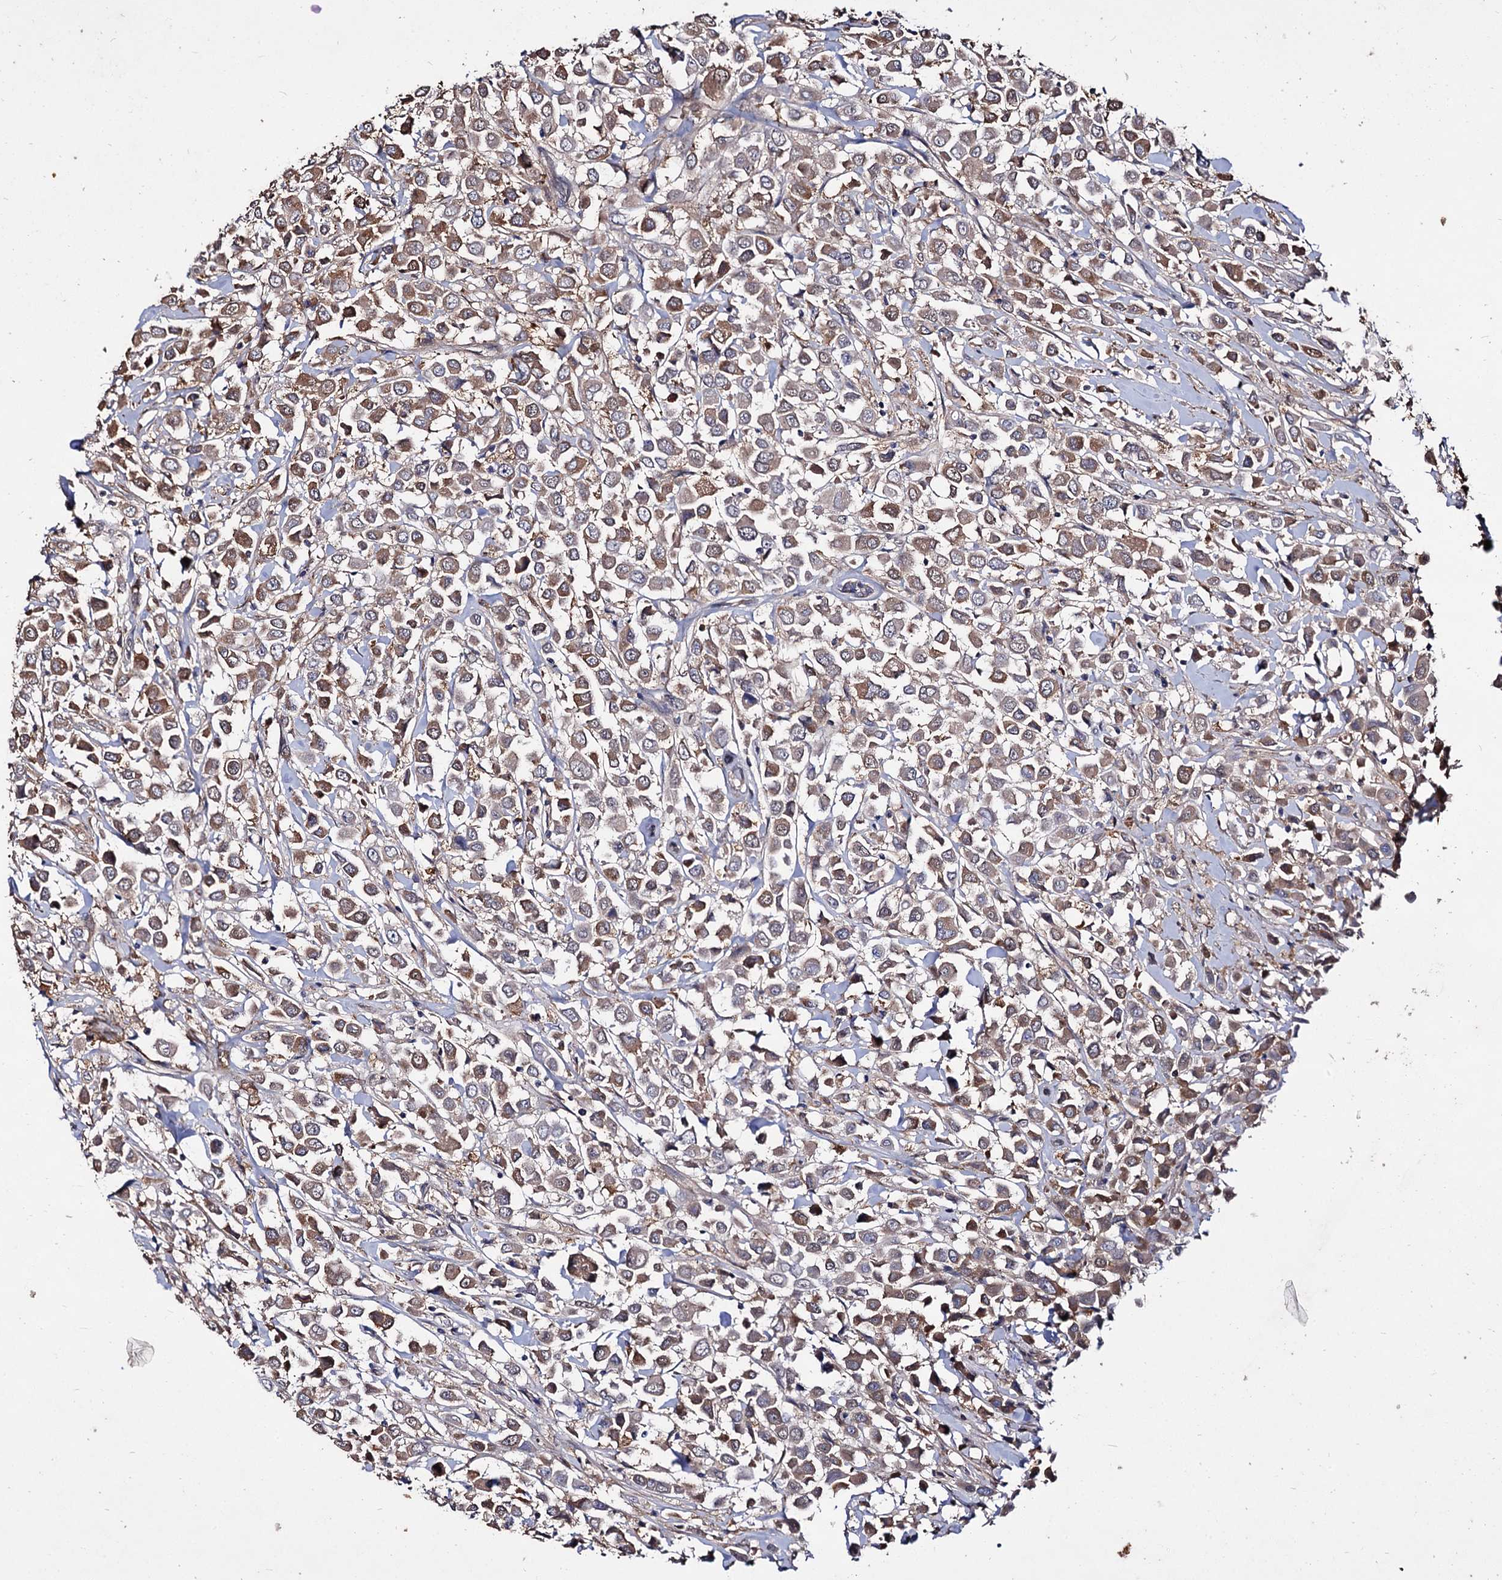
{"staining": {"intensity": "moderate", "quantity": ">75%", "location": "cytoplasmic/membranous"}, "tissue": "breast cancer", "cell_type": "Tumor cells", "image_type": "cancer", "snomed": [{"axis": "morphology", "description": "Duct carcinoma"}, {"axis": "topography", "description": "Breast"}], "caption": "About >75% of tumor cells in human breast cancer (intraductal carcinoma) demonstrate moderate cytoplasmic/membranous protein positivity as visualized by brown immunohistochemical staining.", "gene": "ARFIP2", "patient": {"sex": "female", "age": 61}}